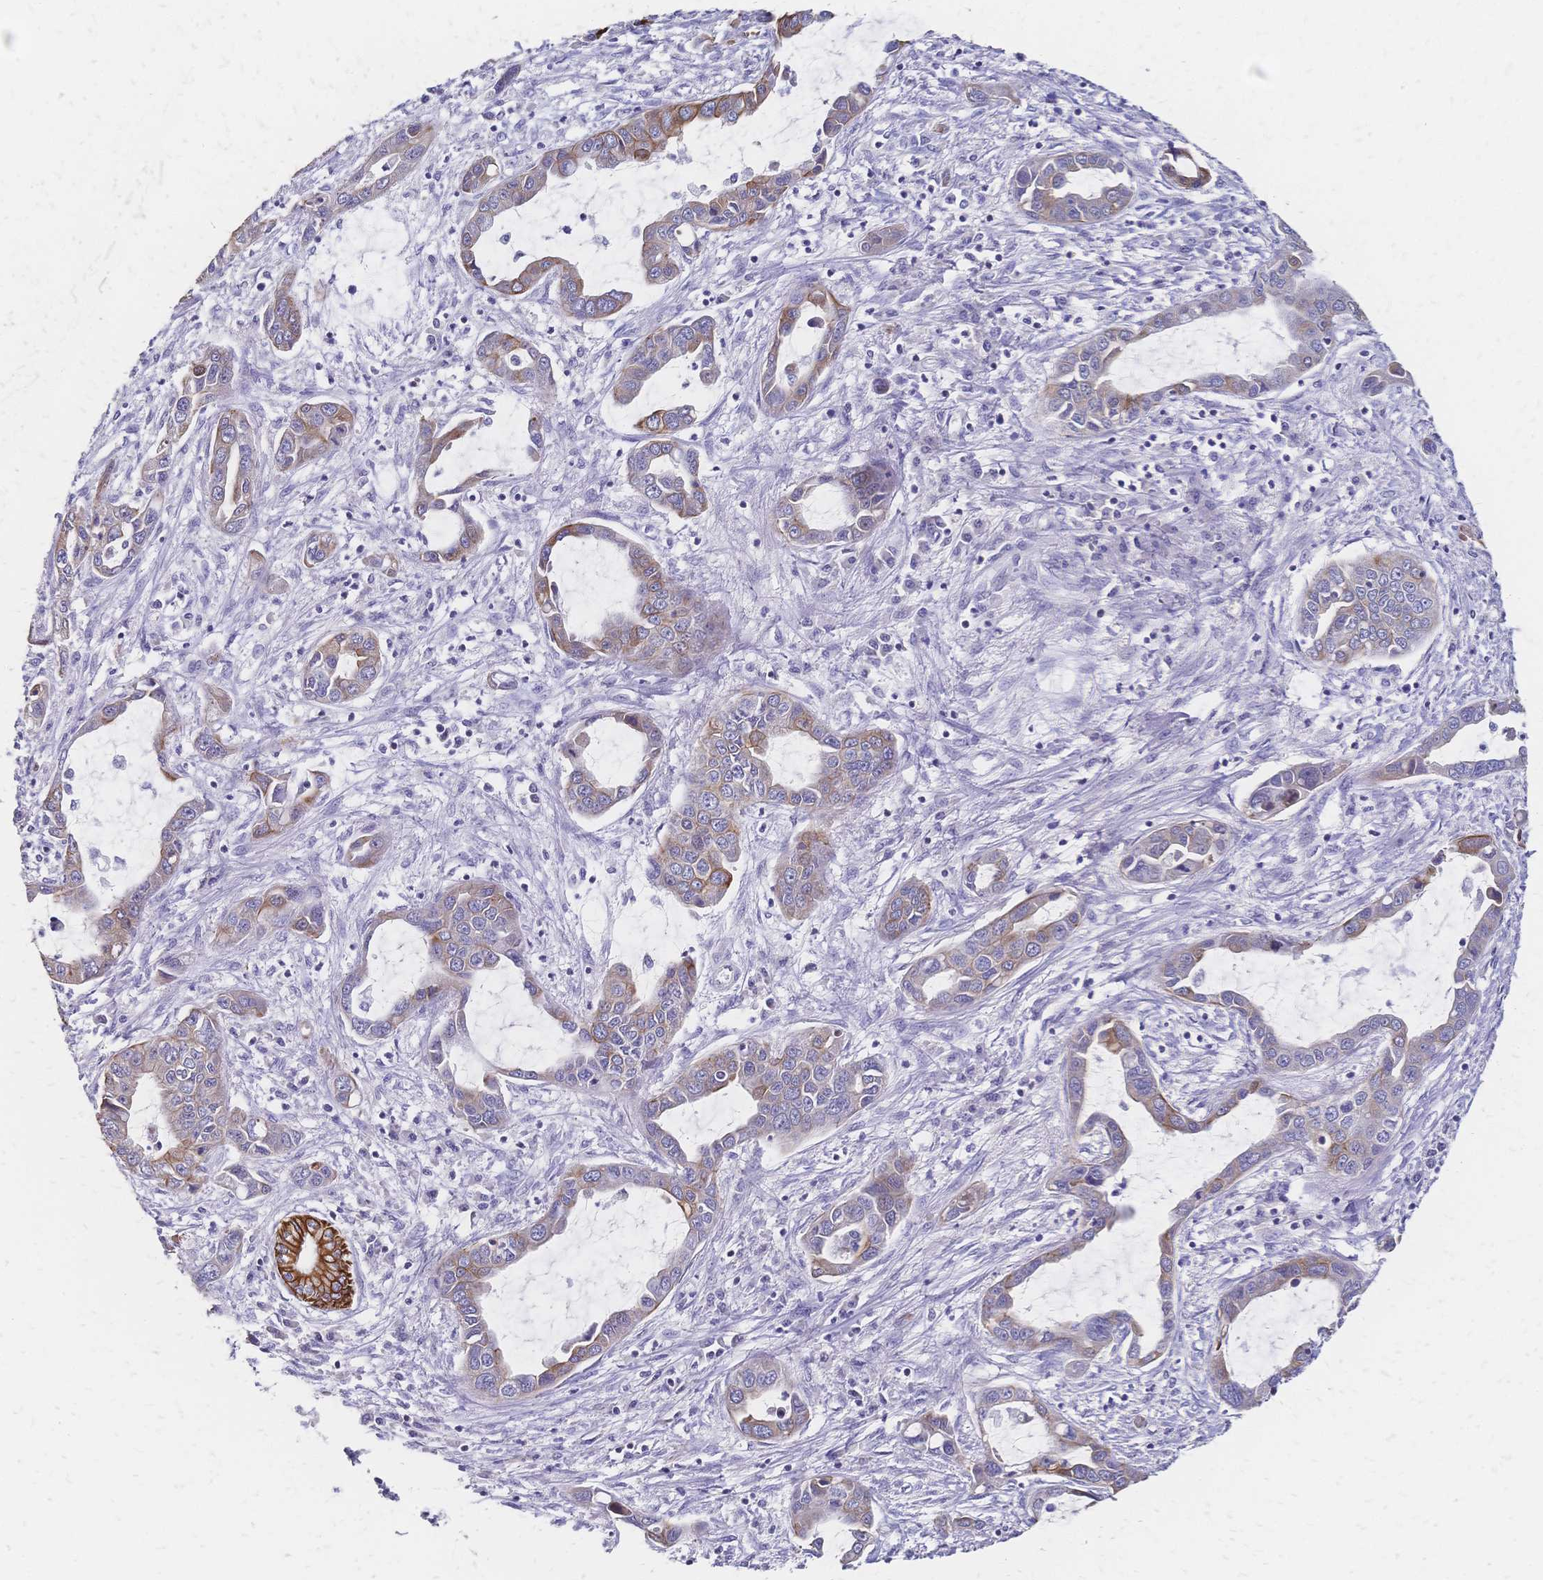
{"staining": {"intensity": "moderate", "quantity": "25%-75%", "location": "cytoplasmic/membranous"}, "tissue": "liver cancer", "cell_type": "Tumor cells", "image_type": "cancer", "snomed": [{"axis": "morphology", "description": "Cholangiocarcinoma"}, {"axis": "topography", "description": "Liver"}], "caption": "A brown stain shows moderate cytoplasmic/membranous staining of a protein in human liver cancer tumor cells.", "gene": "DTNB", "patient": {"sex": "male", "age": 58}}